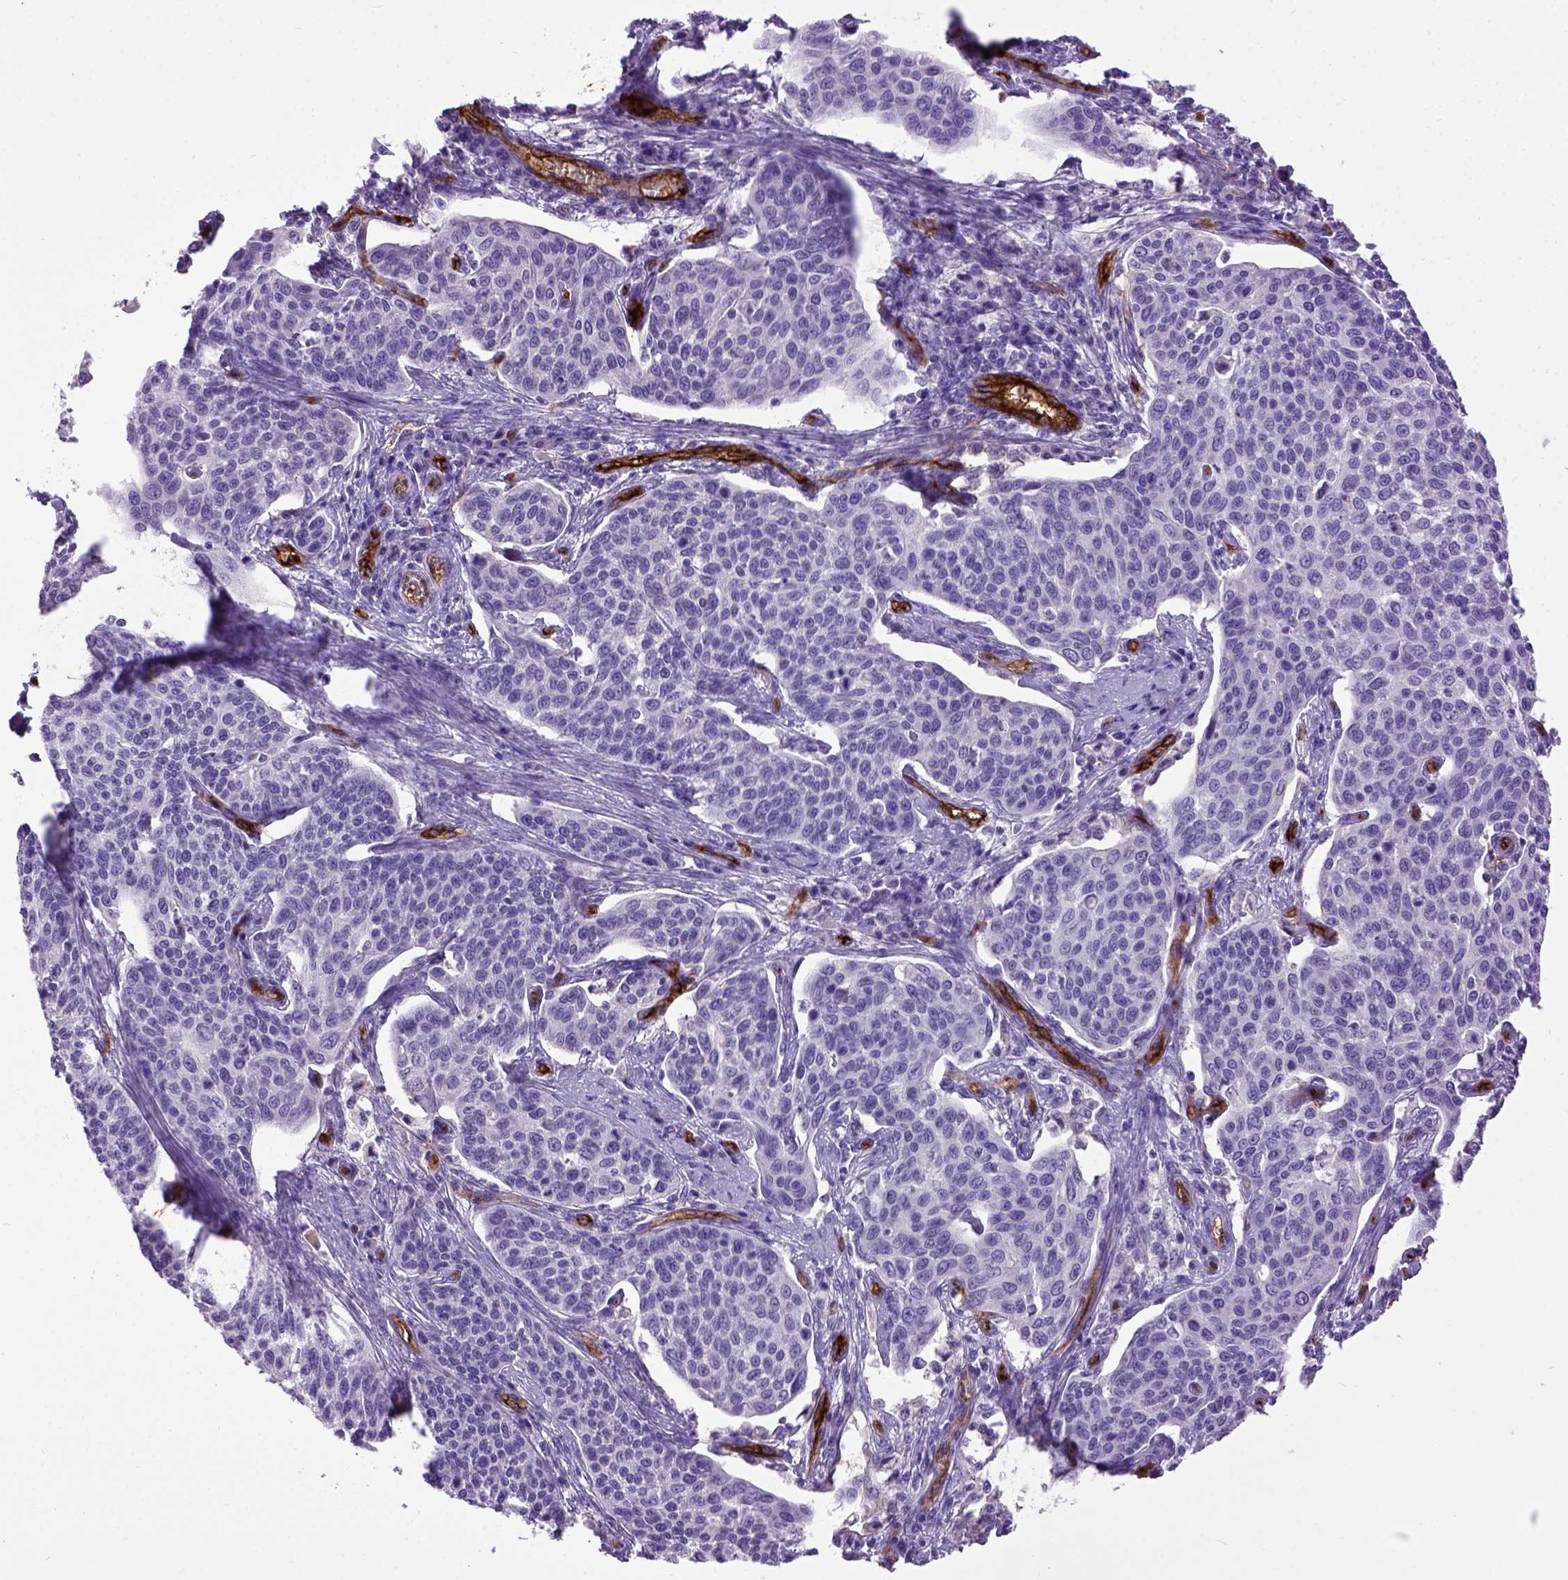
{"staining": {"intensity": "negative", "quantity": "none", "location": "none"}, "tissue": "cervical cancer", "cell_type": "Tumor cells", "image_type": "cancer", "snomed": [{"axis": "morphology", "description": "Squamous cell carcinoma, NOS"}, {"axis": "topography", "description": "Cervix"}], "caption": "Human cervical cancer (squamous cell carcinoma) stained for a protein using IHC shows no staining in tumor cells.", "gene": "ENG", "patient": {"sex": "female", "age": 34}}